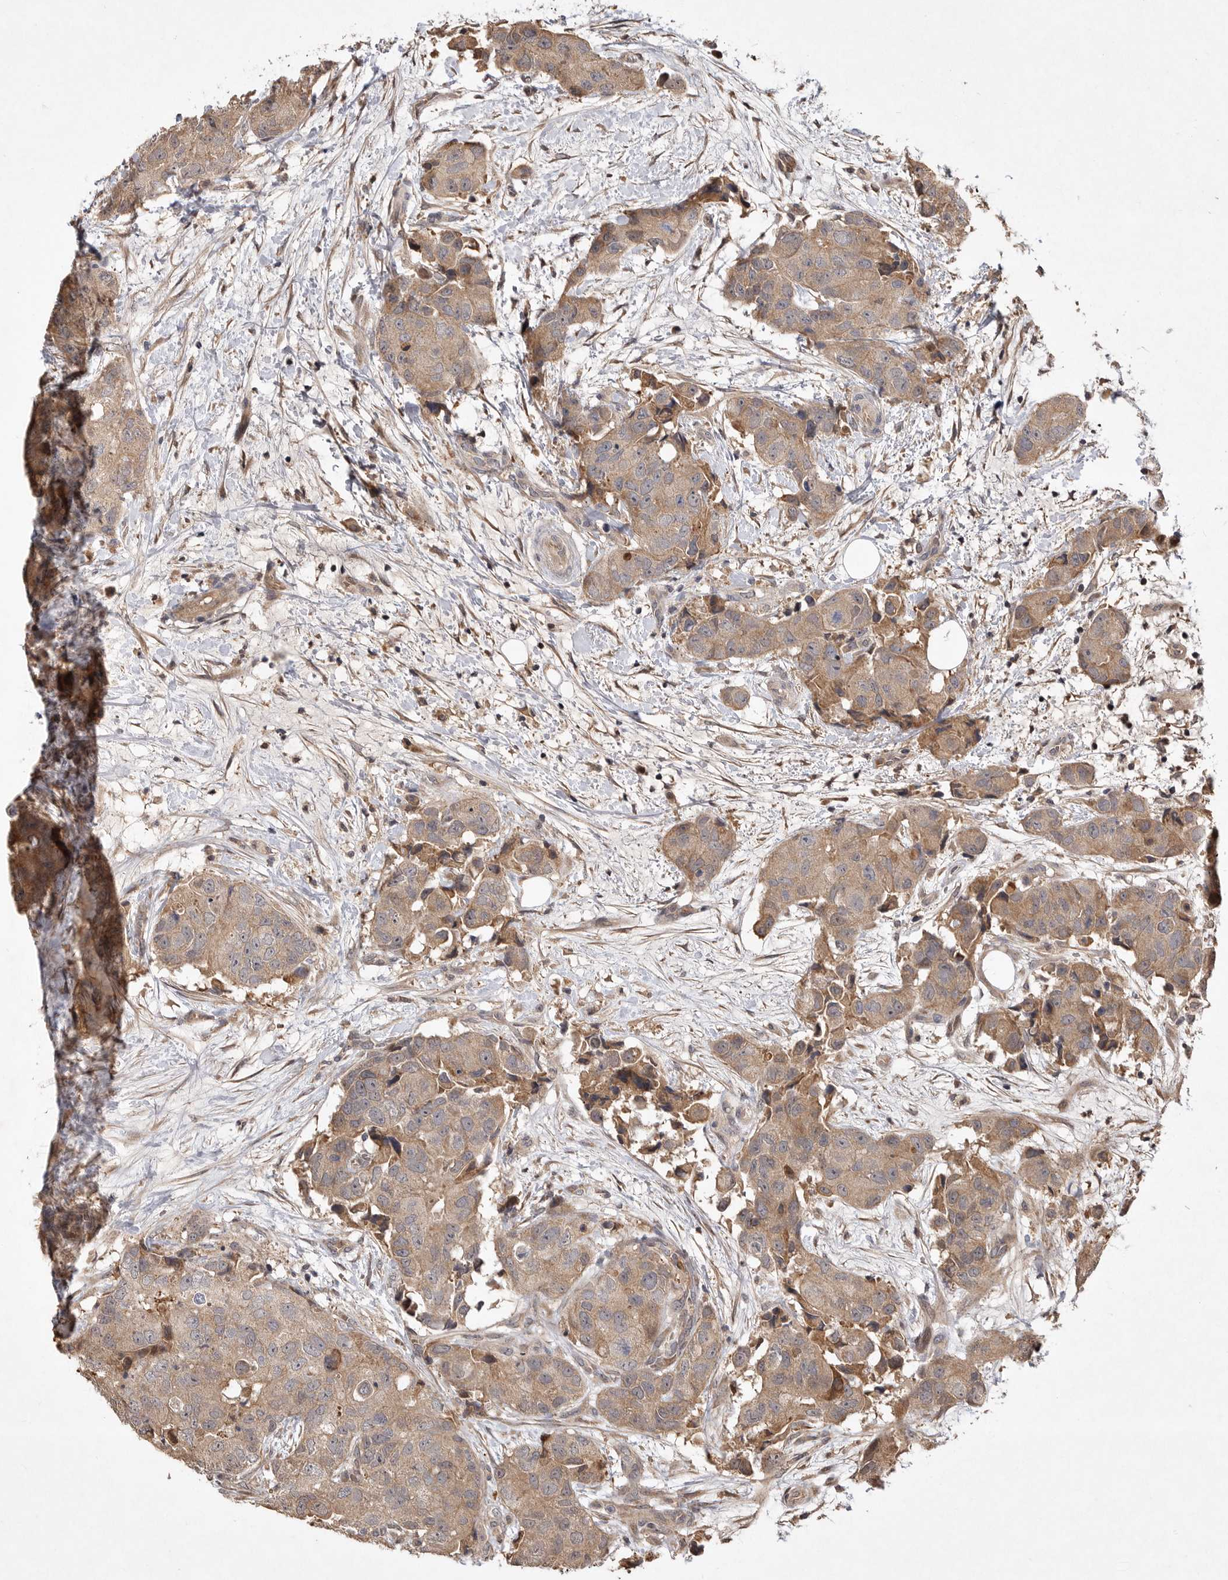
{"staining": {"intensity": "moderate", "quantity": ">75%", "location": "cytoplasmic/membranous"}, "tissue": "breast cancer", "cell_type": "Tumor cells", "image_type": "cancer", "snomed": [{"axis": "morphology", "description": "Duct carcinoma"}, {"axis": "topography", "description": "Breast"}], "caption": "Immunohistochemistry photomicrograph of human breast cancer (intraductal carcinoma) stained for a protein (brown), which displays medium levels of moderate cytoplasmic/membranous expression in about >75% of tumor cells.", "gene": "VN1R4", "patient": {"sex": "female", "age": 62}}